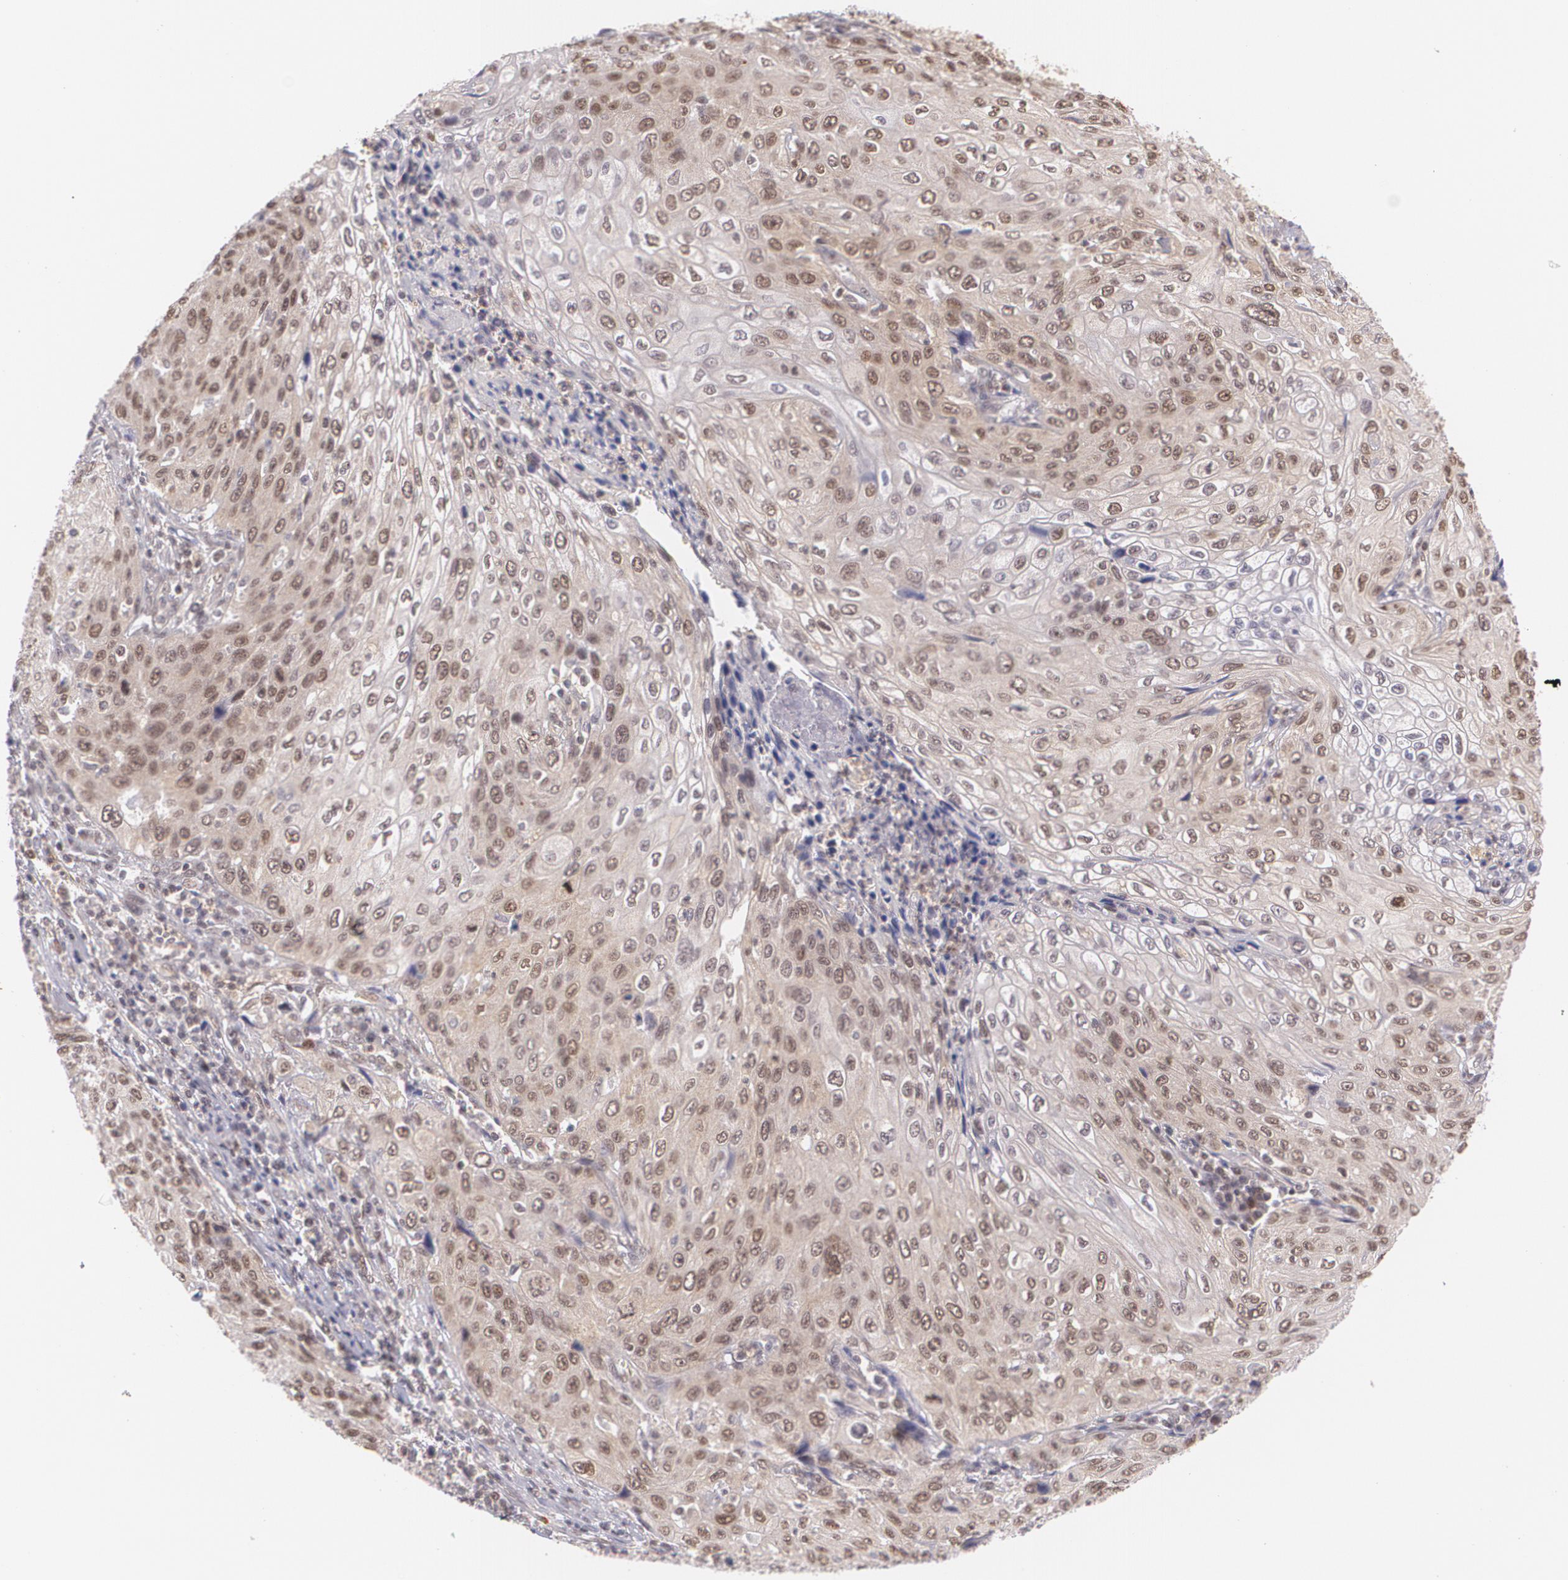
{"staining": {"intensity": "moderate", "quantity": "25%-75%", "location": "cytoplasmic/membranous,nuclear"}, "tissue": "cervical cancer", "cell_type": "Tumor cells", "image_type": "cancer", "snomed": [{"axis": "morphology", "description": "Squamous cell carcinoma, NOS"}, {"axis": "topography", "description": "Cervix"}], "caption": "Human cervical cancer (squamous cell carcinoma) stained with a protein marker shows moderate staining in tumor cells.", "gene": "CUL2", "patient": {"sex": "female", "age": 32}}